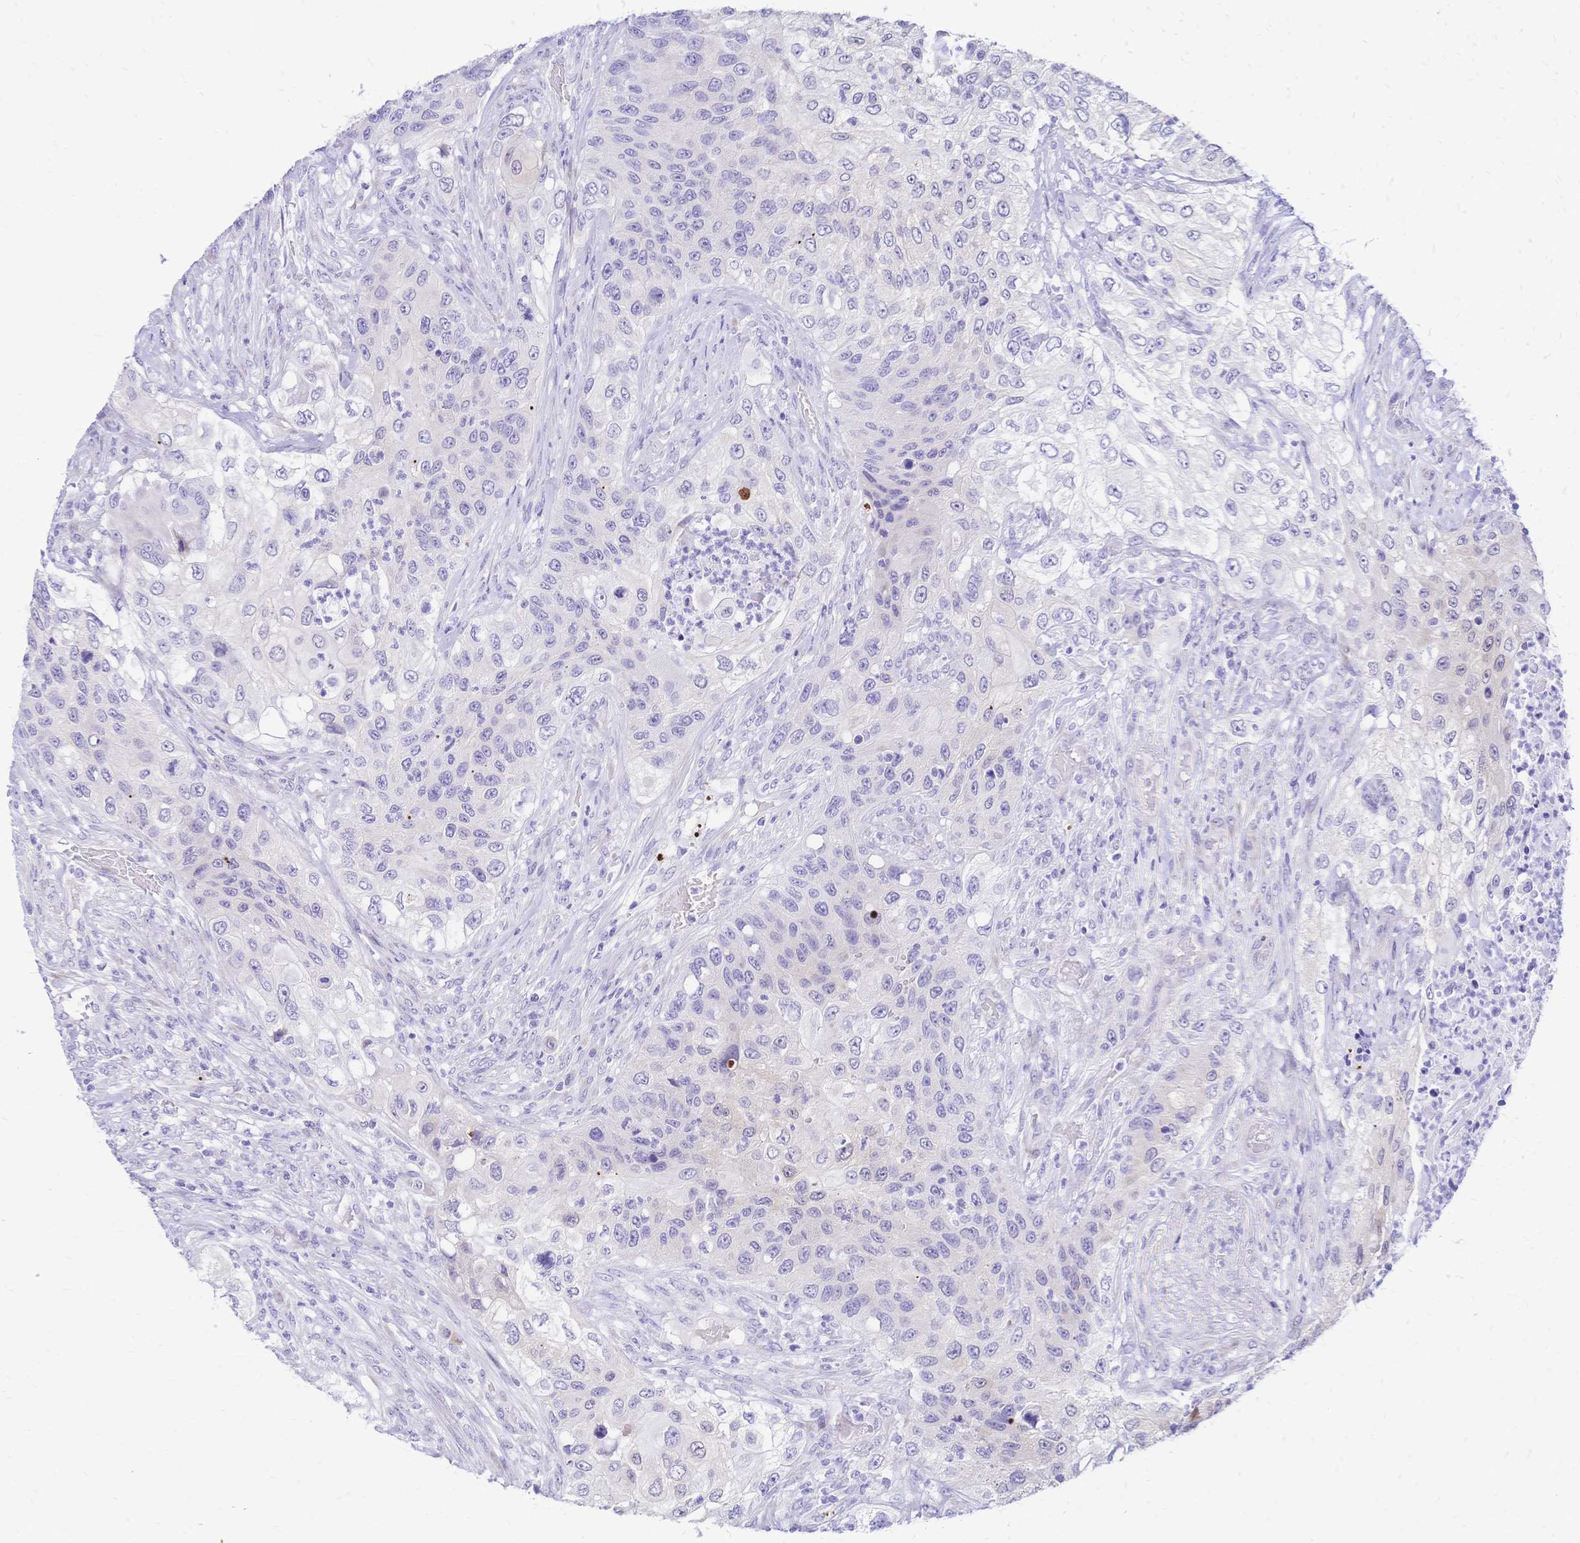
{"staining": {"intensity": "negative", "quantity": "none", "location": "none"}, "tissue": "urothelial cancer", "cell_type": "Tumor cells", "image_type": "cancer", "snomed": [{"axis": "morphology", "description": "Urothelial carcinoma, High grade"}, {"axis": "topography", "description": "Urinary bladder"}], "caption": "Urothelial carcinoma (high-grade) stained for a protein using immunohistochemistry (IHC) reveals no expression tumor cells.", "gene": "GRB7", "patient": {"sex": "female", "age": 60}}